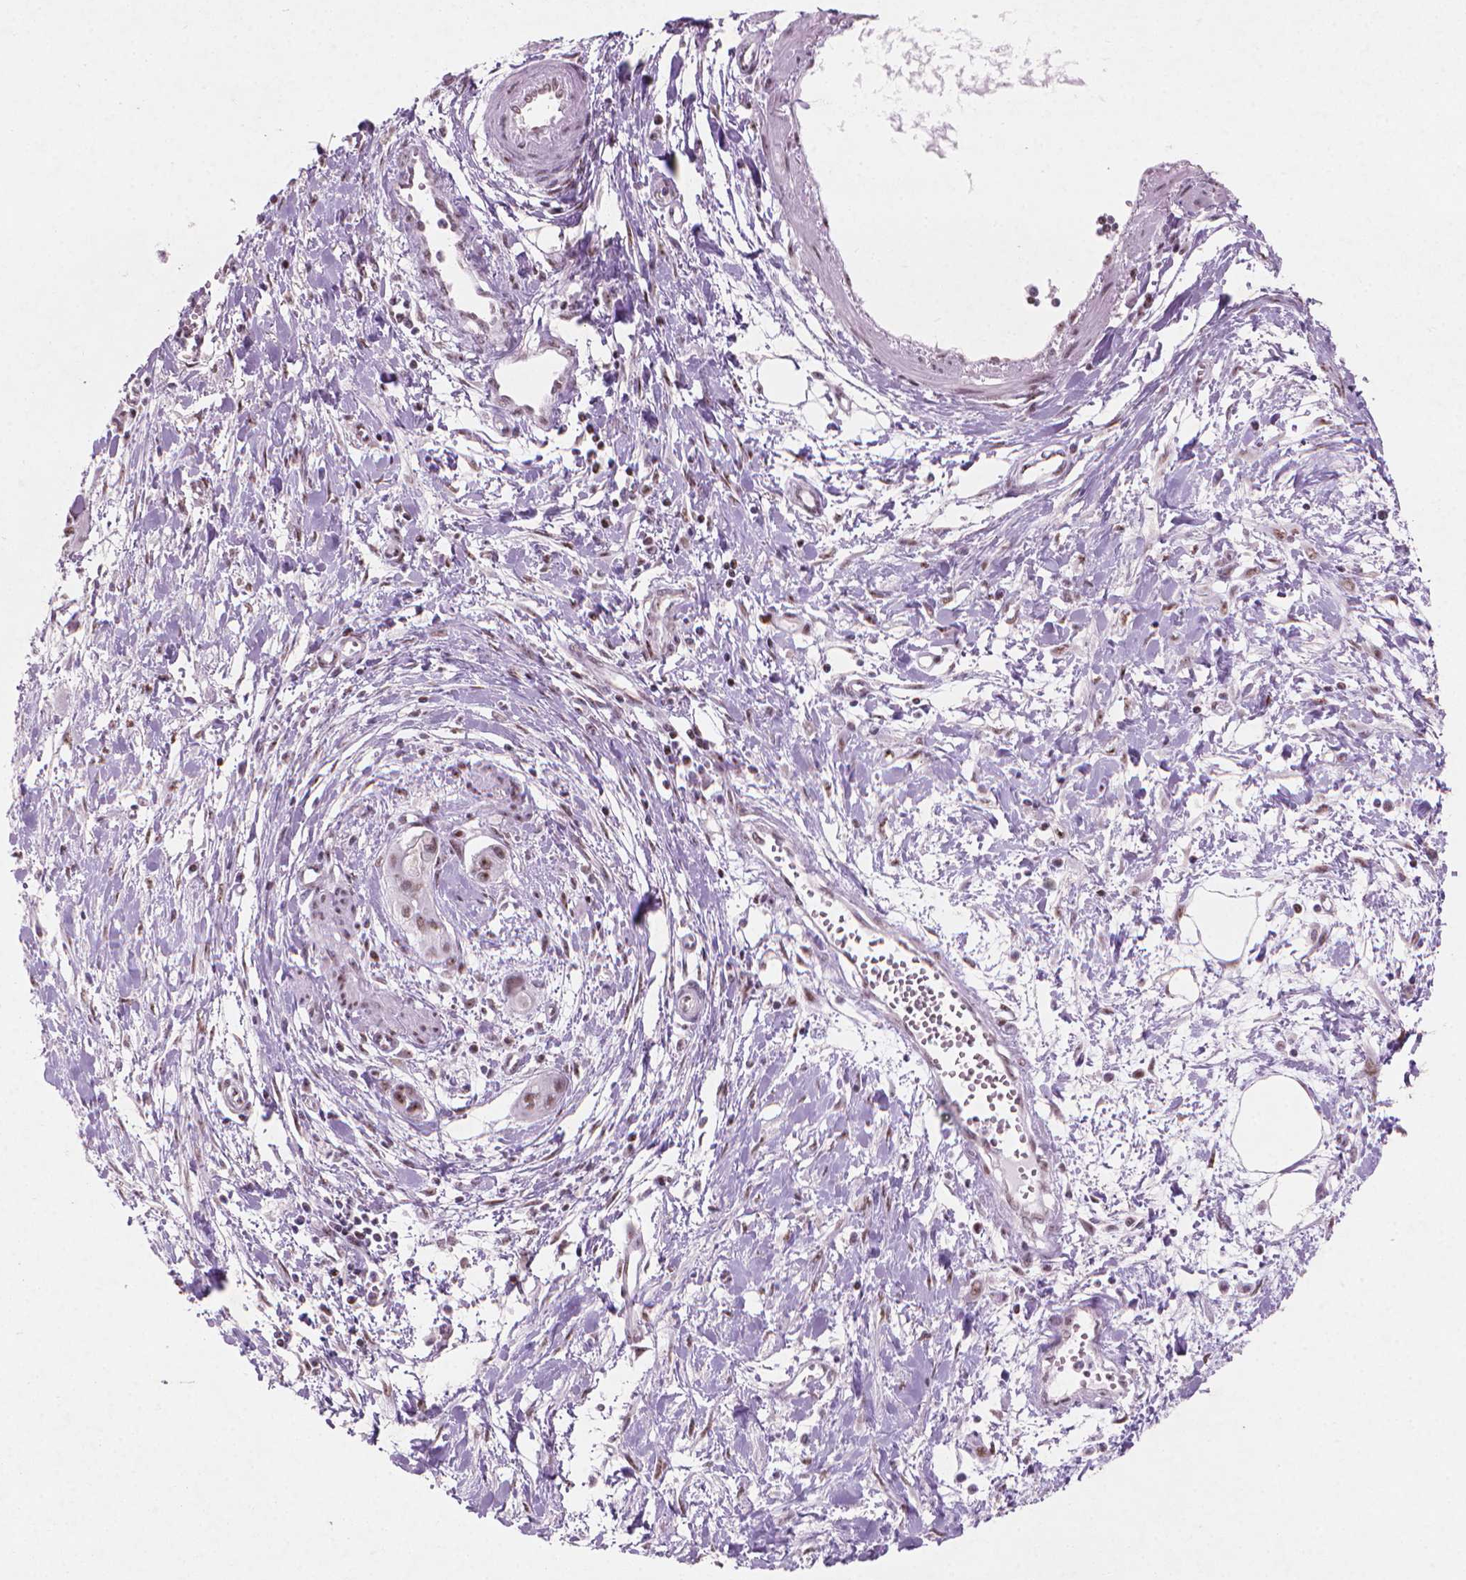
{"staining": {"intensity": "moderate", "quantity": ">75%", "location": "nuclear"}, "tissue": "pancreatic cancer", "cell_type": "Tumor cells", "image_type": "cancer", "snomed": [{"axis": "morphology", "description": "Adenocarcinoma, NOS"}, {"axis": "topography", "description": "Pancreas"}], "caption": "Human pancreatic cancer stained for a protein (brown) exhibits moderate nuclear positive staining in approximately >75% of tumor cells.", "gene": "HES7", "patient": {"sex": "male", "age": 60}}